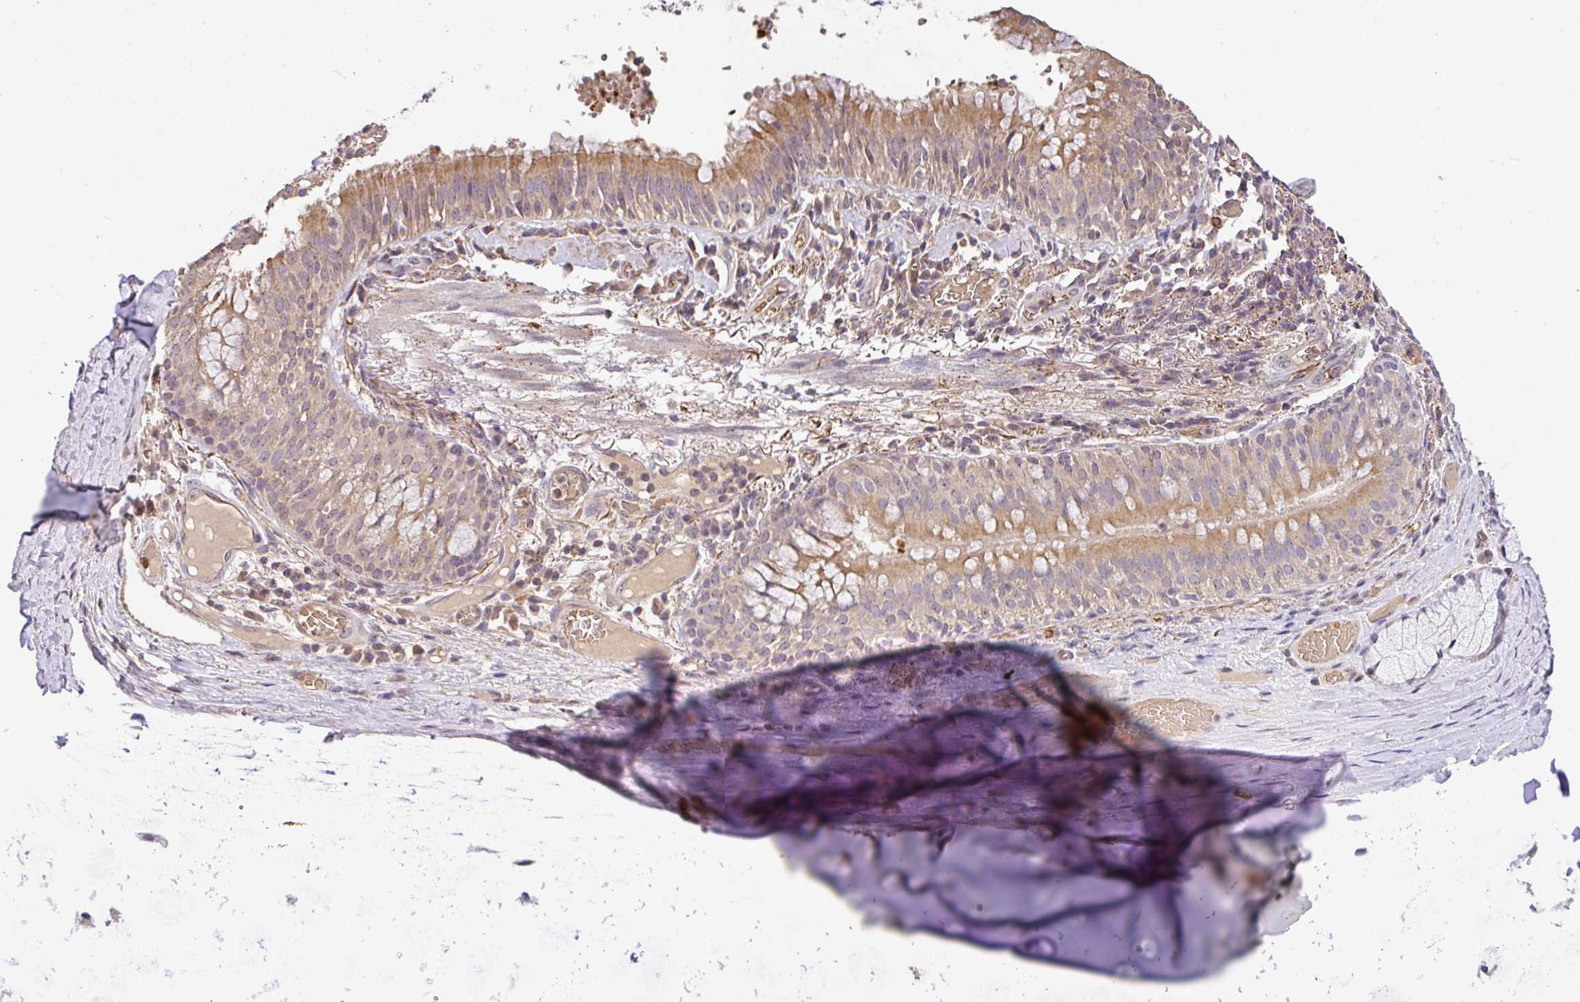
{"staining": {"intensity": "negative", "quantity": "none", "location": "none"}, "tissue": "soft tissue", "cell_type": "Chondrocytes", "image_type": "normal", "snomed": [{"axis": "morphology", "description": "Normal tissue, NOS"}, {"axis": "topography", "description": "Cartilage tissue"}, {"axis": "topography", "description": "Bronchus"}], "caption": "IHC micrograph of unremarkable soft tissue stained for a protein (brown), which shows no staining in chondrocytes. (Brightfield microscopy of DAB (3,3'-diaminobenzidine) immunohistochemistry (IHC) at high magnification).", "gene": "C1QTNF9B", "patient": {"sex": "male", "age": 56}}